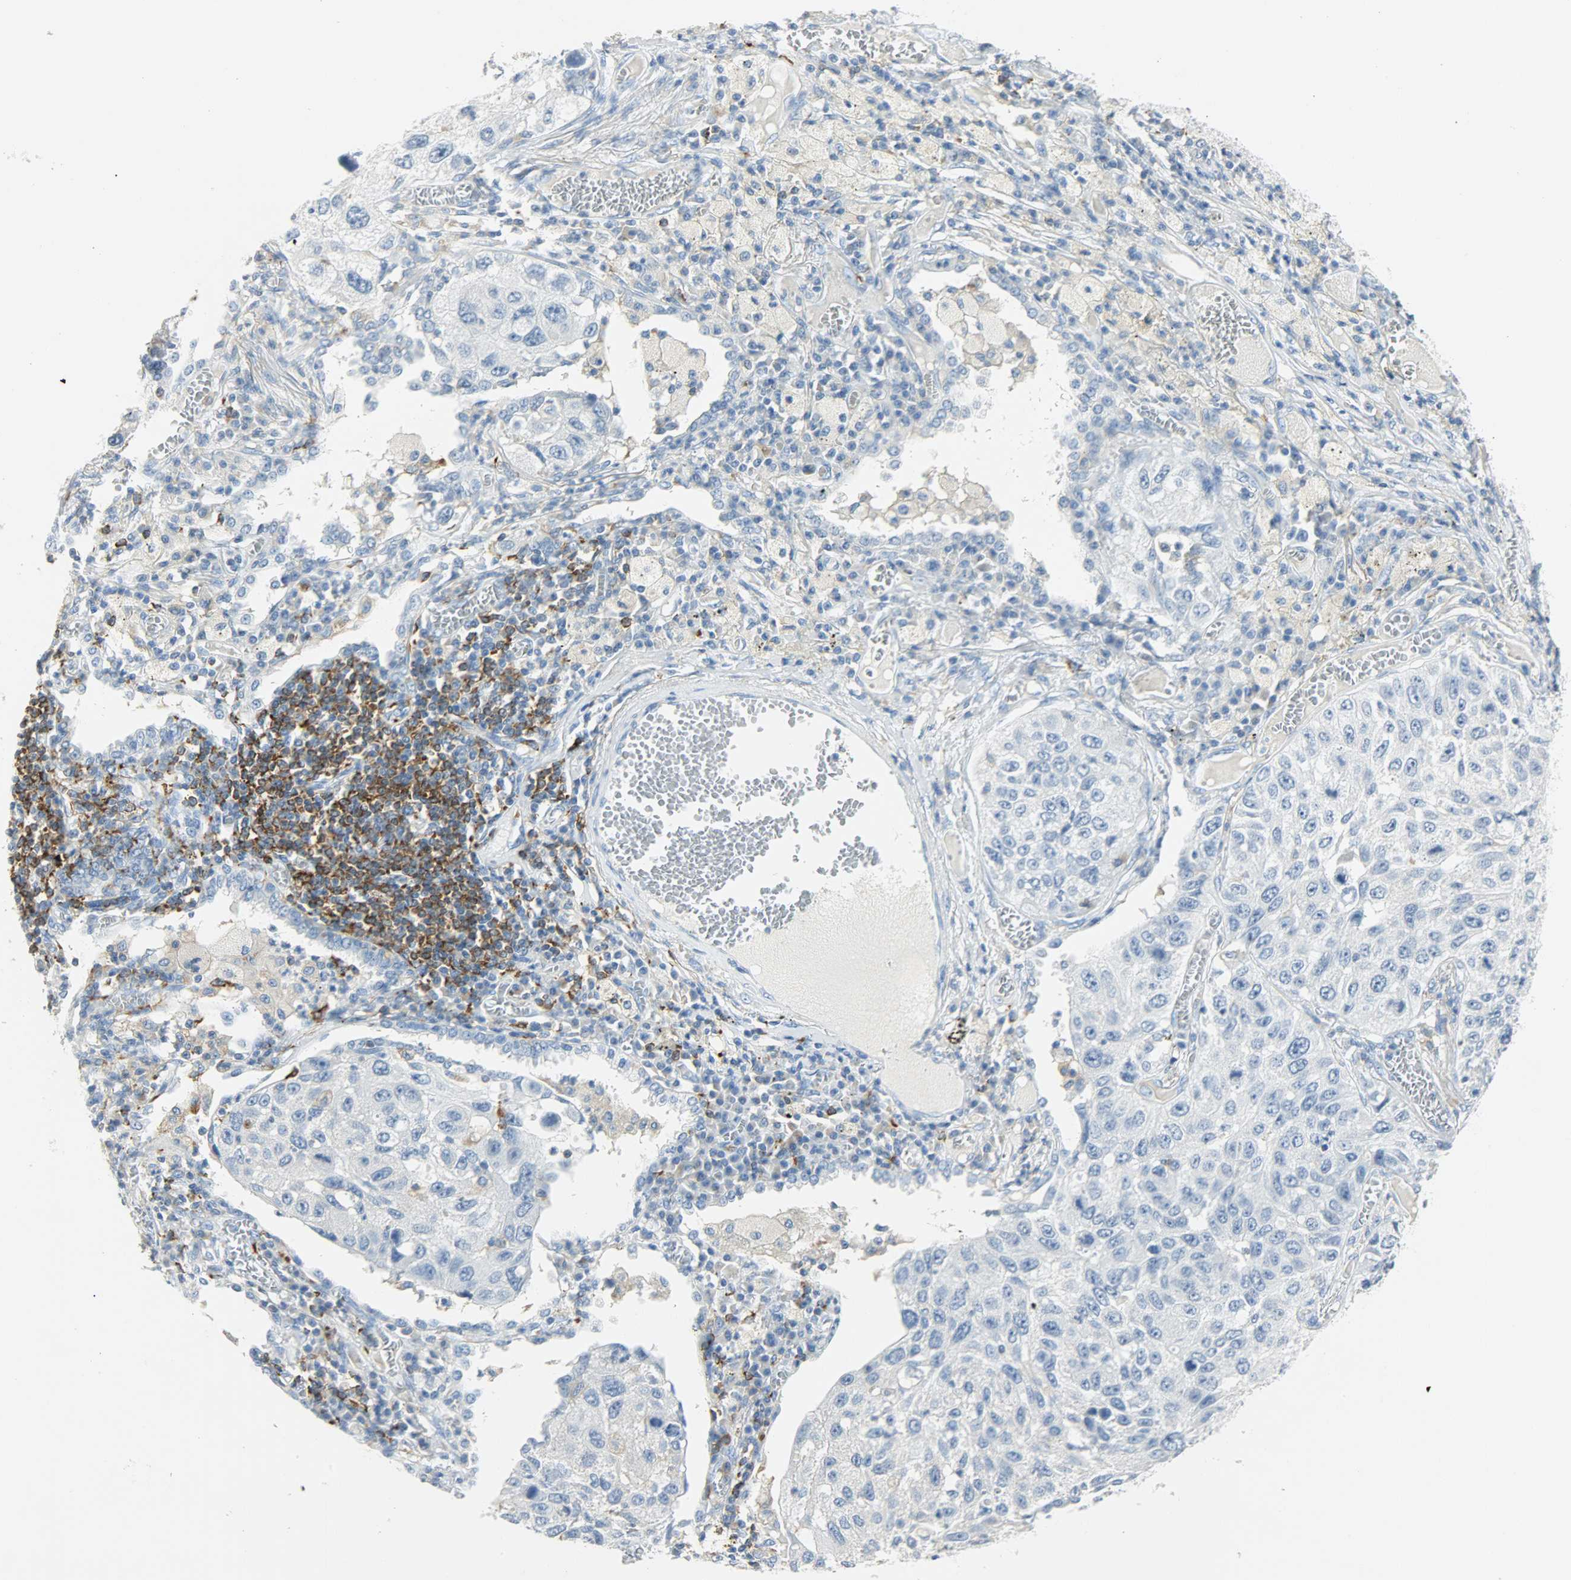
{"staining": {"intensity": "negative", "quantity": "none", "location": "none"}, "tissue": "lung cancer", "cell_type": "Tumor cells", "image_type": "cancer", "snomed": [{"axis": "morphology", "description": "Squamous cell carcinoma, NOS"}, {"axis": "topography", "description": "Lung"}], "caption": "The histopathology image demonstrates no staining of tumor cells in lung cancer.", "gene": "PTPN6", "patient": {"sex": "male", "age": 71}}